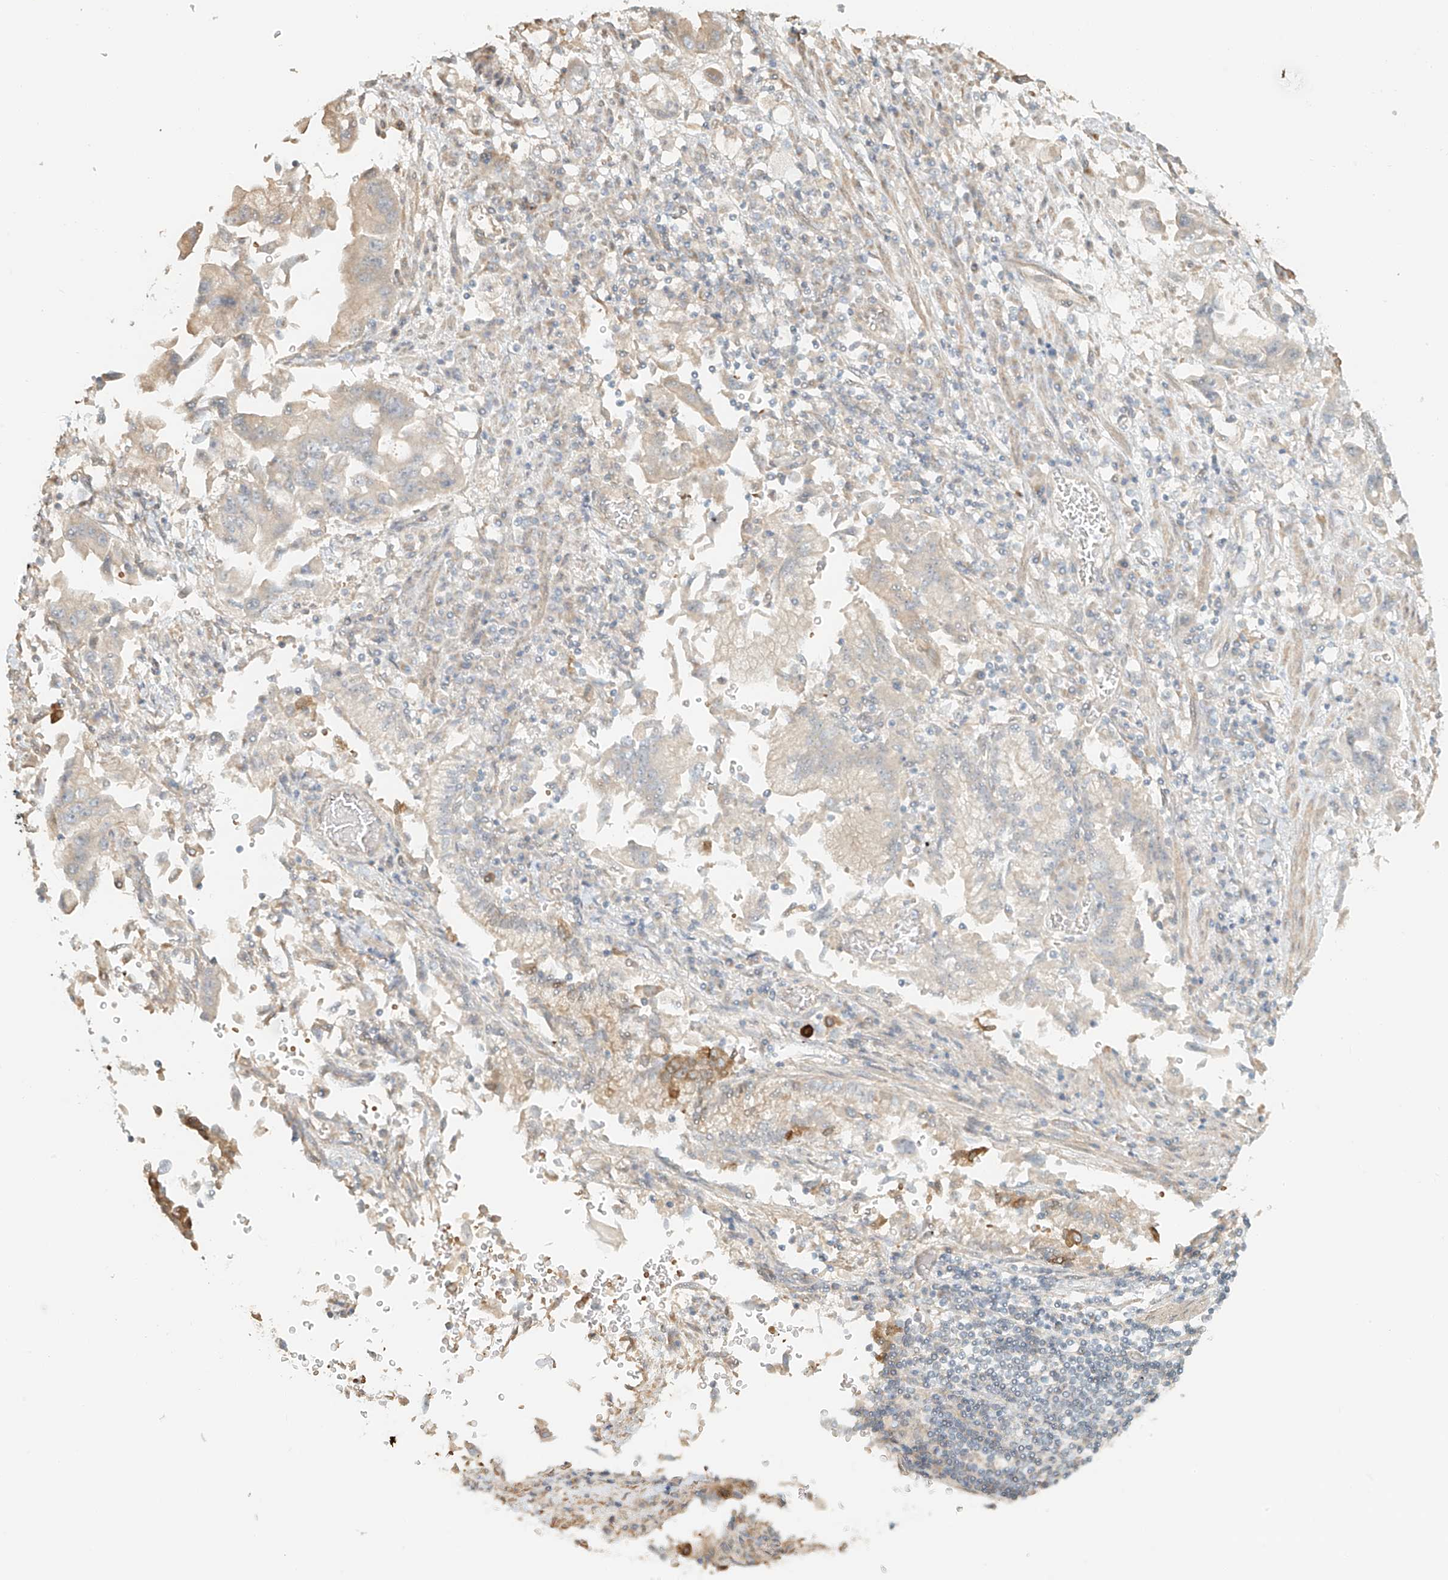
{"staining": {"intensity": "negative", "quantity": "none", "location": "none"}, "tissue": "stomach cancer", "cell_type": "Tumor cells", "image_type": "cancer", "snomed": [{"axis": "morphology", "description": "Adenocarcinoma, NOS"}, {"axis": "topography", "description": "Stomach"}], "caption": "Stomach cancer stained for a protein using IHC reveals no positivity tumor cells.", "gene": "UPK1B", "patient": {"sex": "male", "age": 62}}